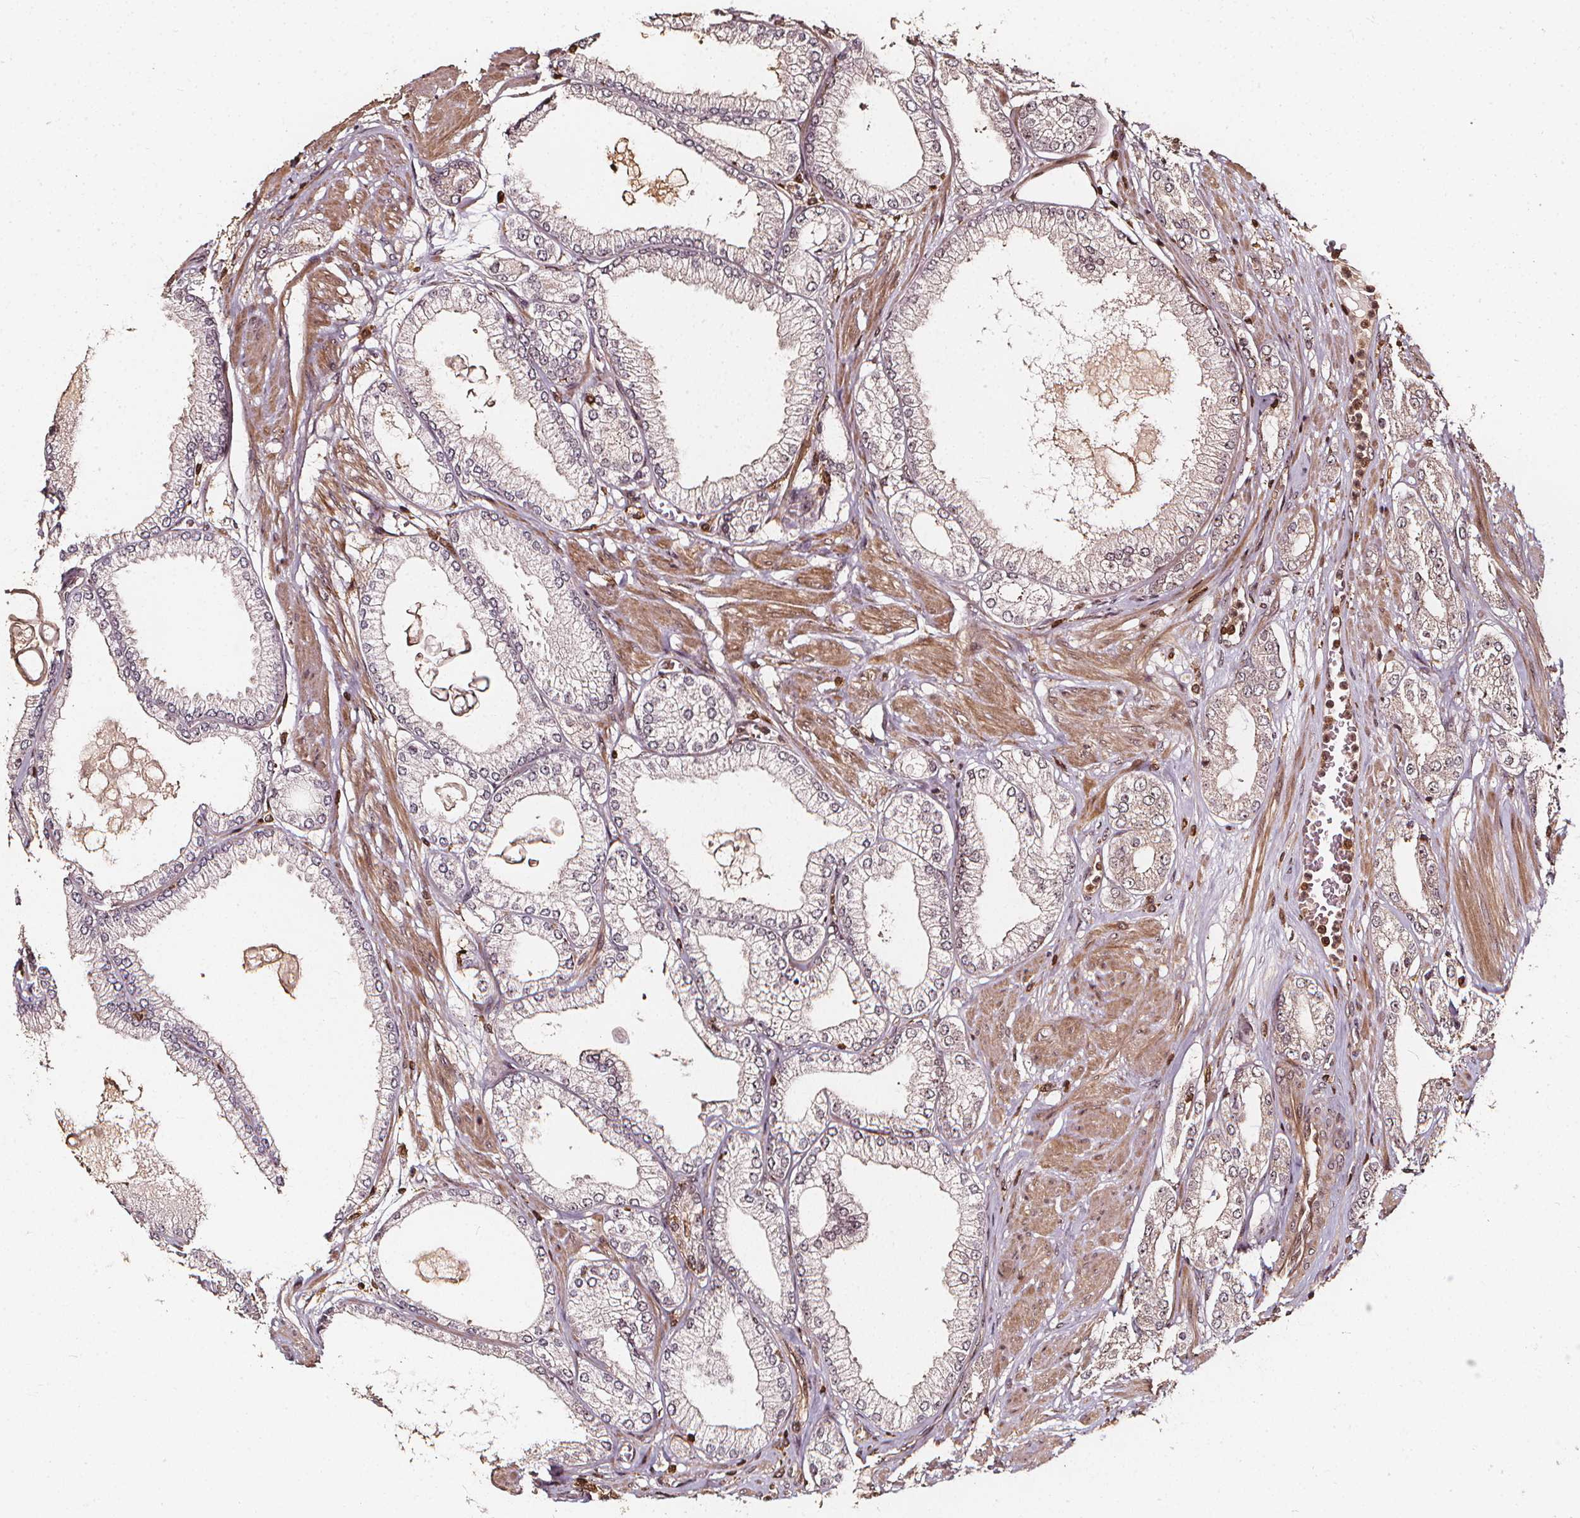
{"staining": {"intensity": "negative", "quantity": "none", "location": "none"}, "tissue": "prostate cancer", "cell_type": "Tumor cells", "image_type": "cancer", "snomed": [{"axis": "morphology", "description": "Adenocarcinoma, High grade"}, {"axis": "topography", "description": "Prostate"}], "caption": "Tumor cells show no significant protein staining in prostate cancer (high-grade adenocarcinoma).", "gene": "EXOSC9", "patient": {"sex": "male", "age": 68}}